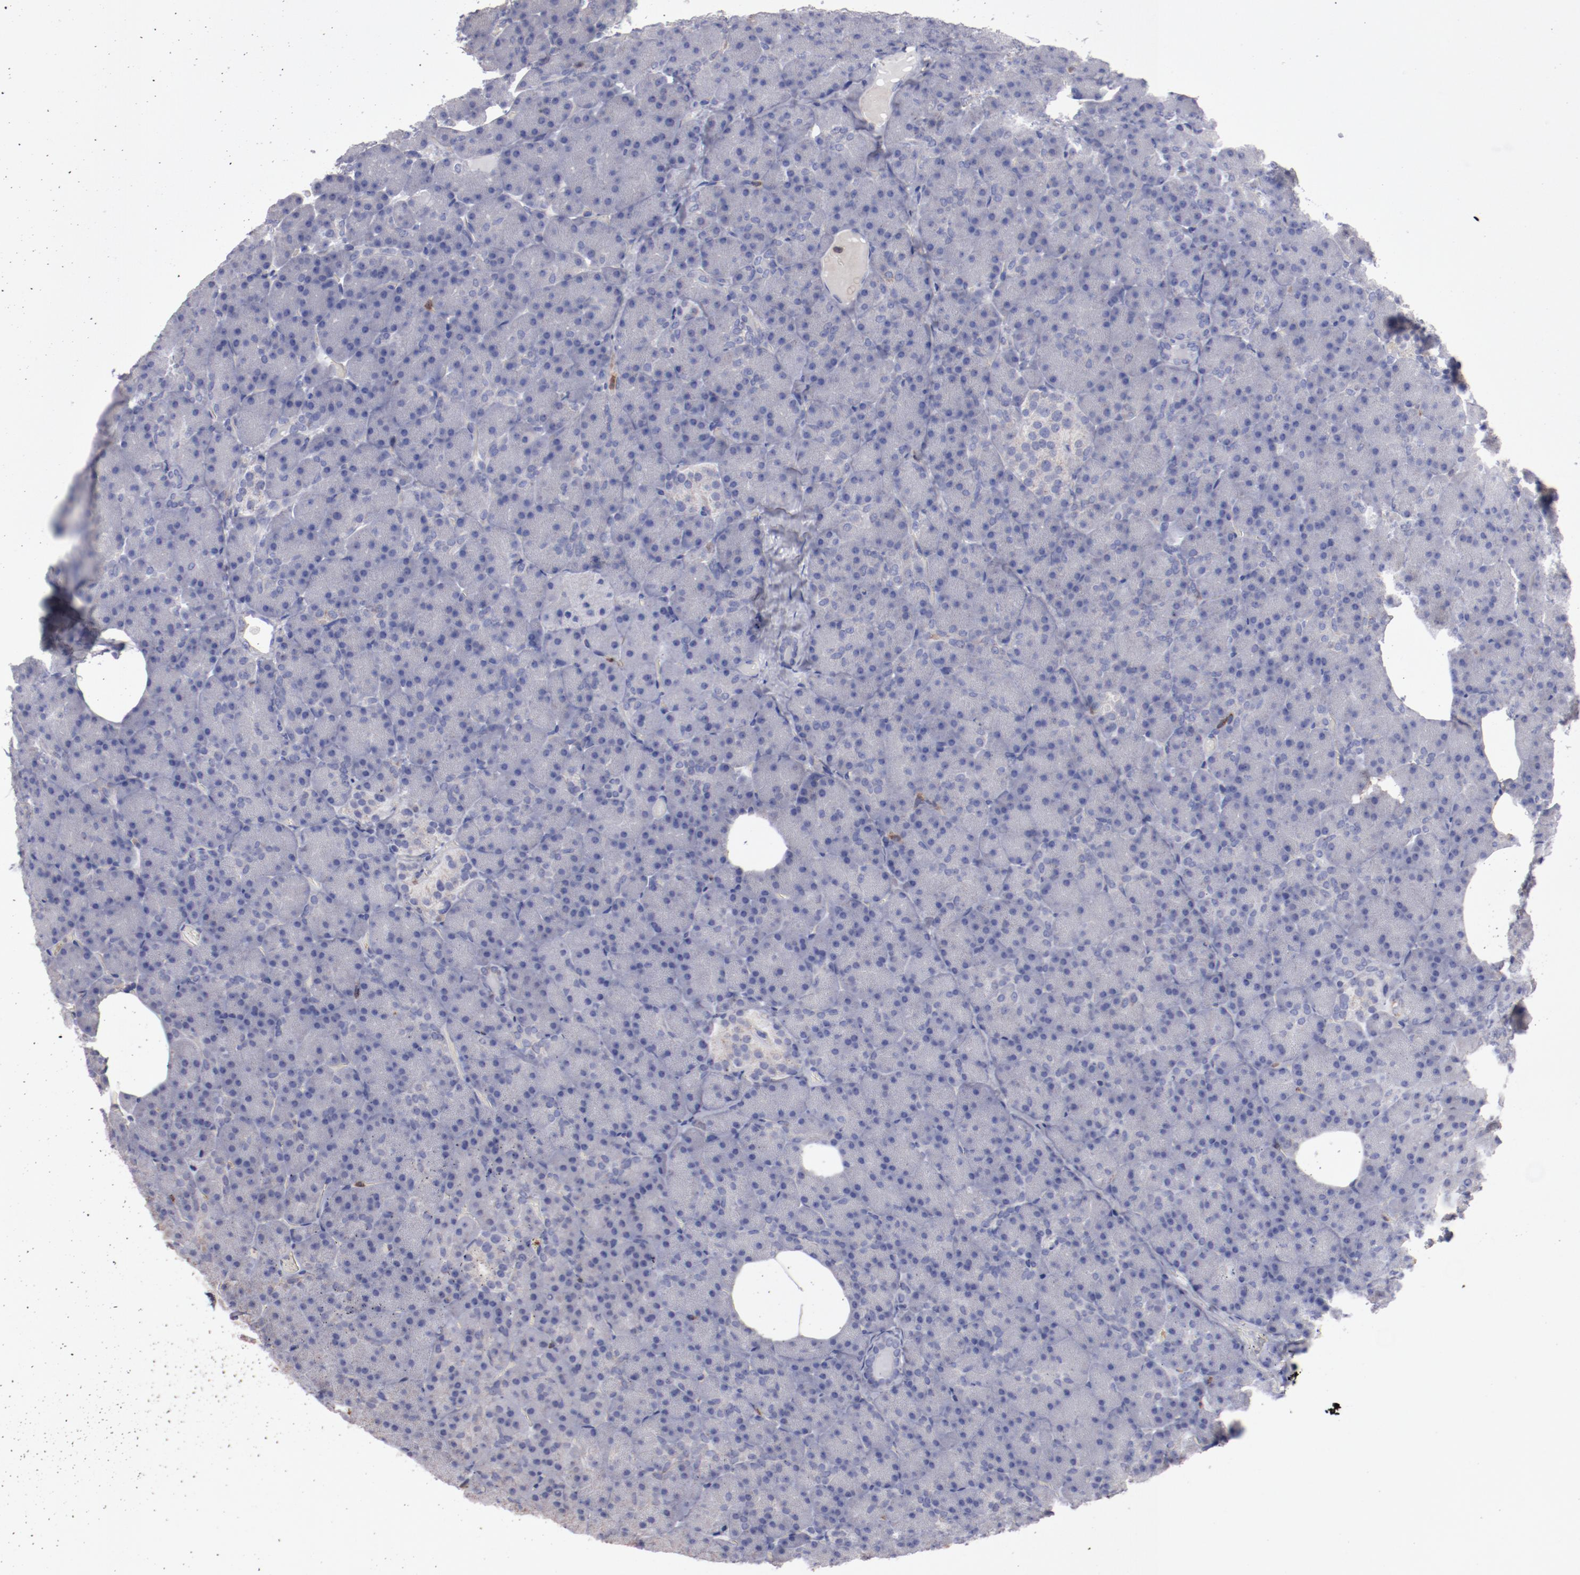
{"staining": {"intensity": "moderate", "quantity": "<25%", "location": "cytoplasmic/membranous"}, "tissue": "pancreas", "cell_type": "Exocrine glandular cells", "image_type": "normal", "snomed": [{"axis": "morphology", "description": "Normal tissue, NOS"}, {"axis": "topography", "description": "Pancreas"}], "caption": "Protein expression analysis of normal human pancreas reveals moderate cytoplasmic/membranous staining in approximately <25% of exocrine glandular cells. (DAB (3,3'-diaminobenzidine) IHC, brown staining for protein, blue staining for nuclei).", "gene": "FGR", "patient": {"sex": "female", "age": 35}}